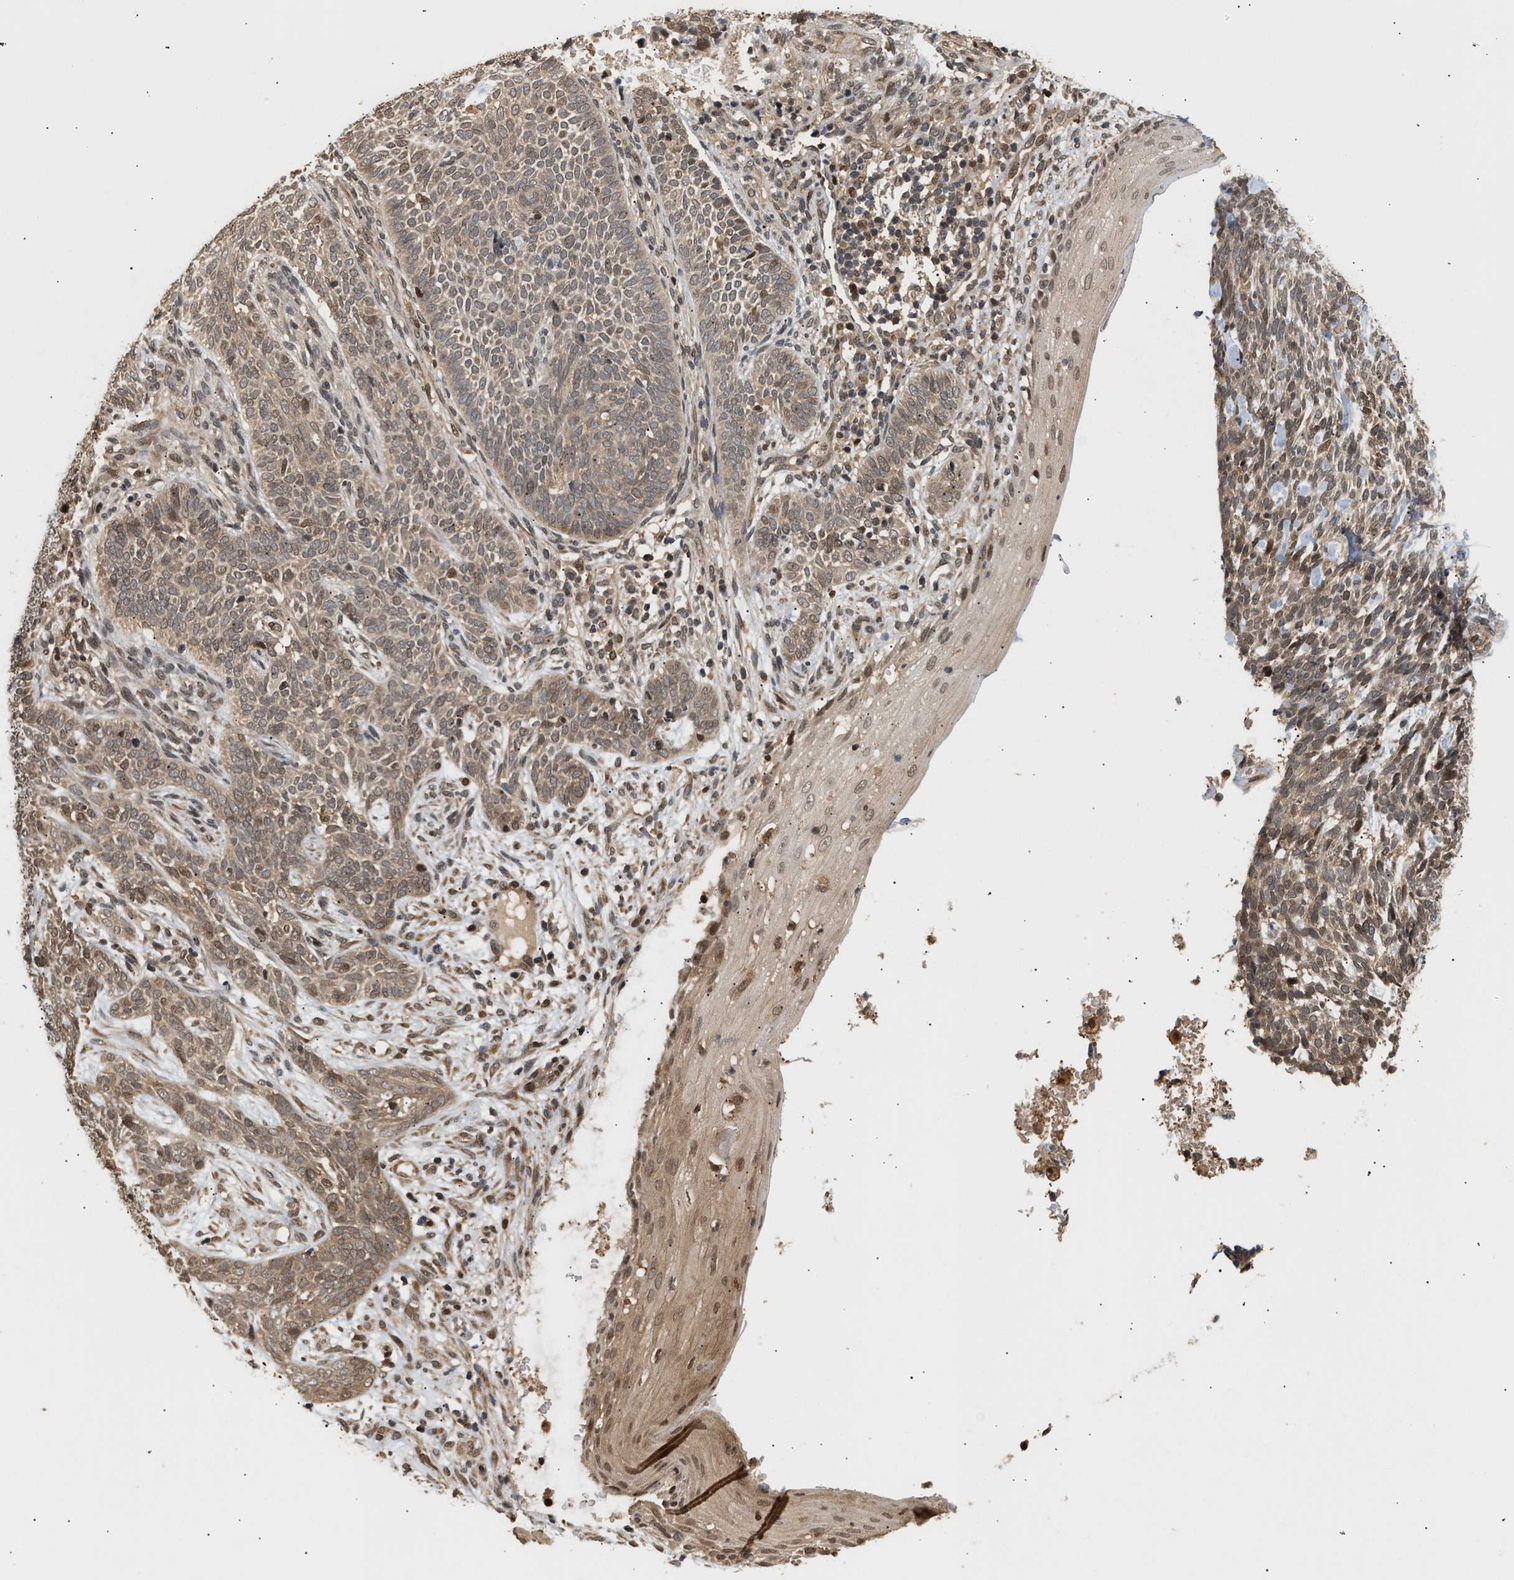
{"staining": {"intensity": "weak", "quantity": ">75%", "location": "cytoplasmic/membranous,nuclear"}, "tissue": "skin cancer", "cell_type": "Tumor cells", "image_type": "cancer", "snomed": [{"axis": "morphology", "description": "Basal cell carcinoma"}, {"axis": "topography", "description": "Skin"}], "caption": "High-magnification brightfield microscopy of basal cell carcinoma (skin) stained with DAB (3,3'-diaminobenzidine) (brown) and counterstained with hematoxylin (blue). tumor cells exhibit weak cytoplasmic/membranous and nuclear positivity is appreciated in about>75% of cells.", "gene": "ABHD5", "patient": {"sex": "male", "age": 87}}